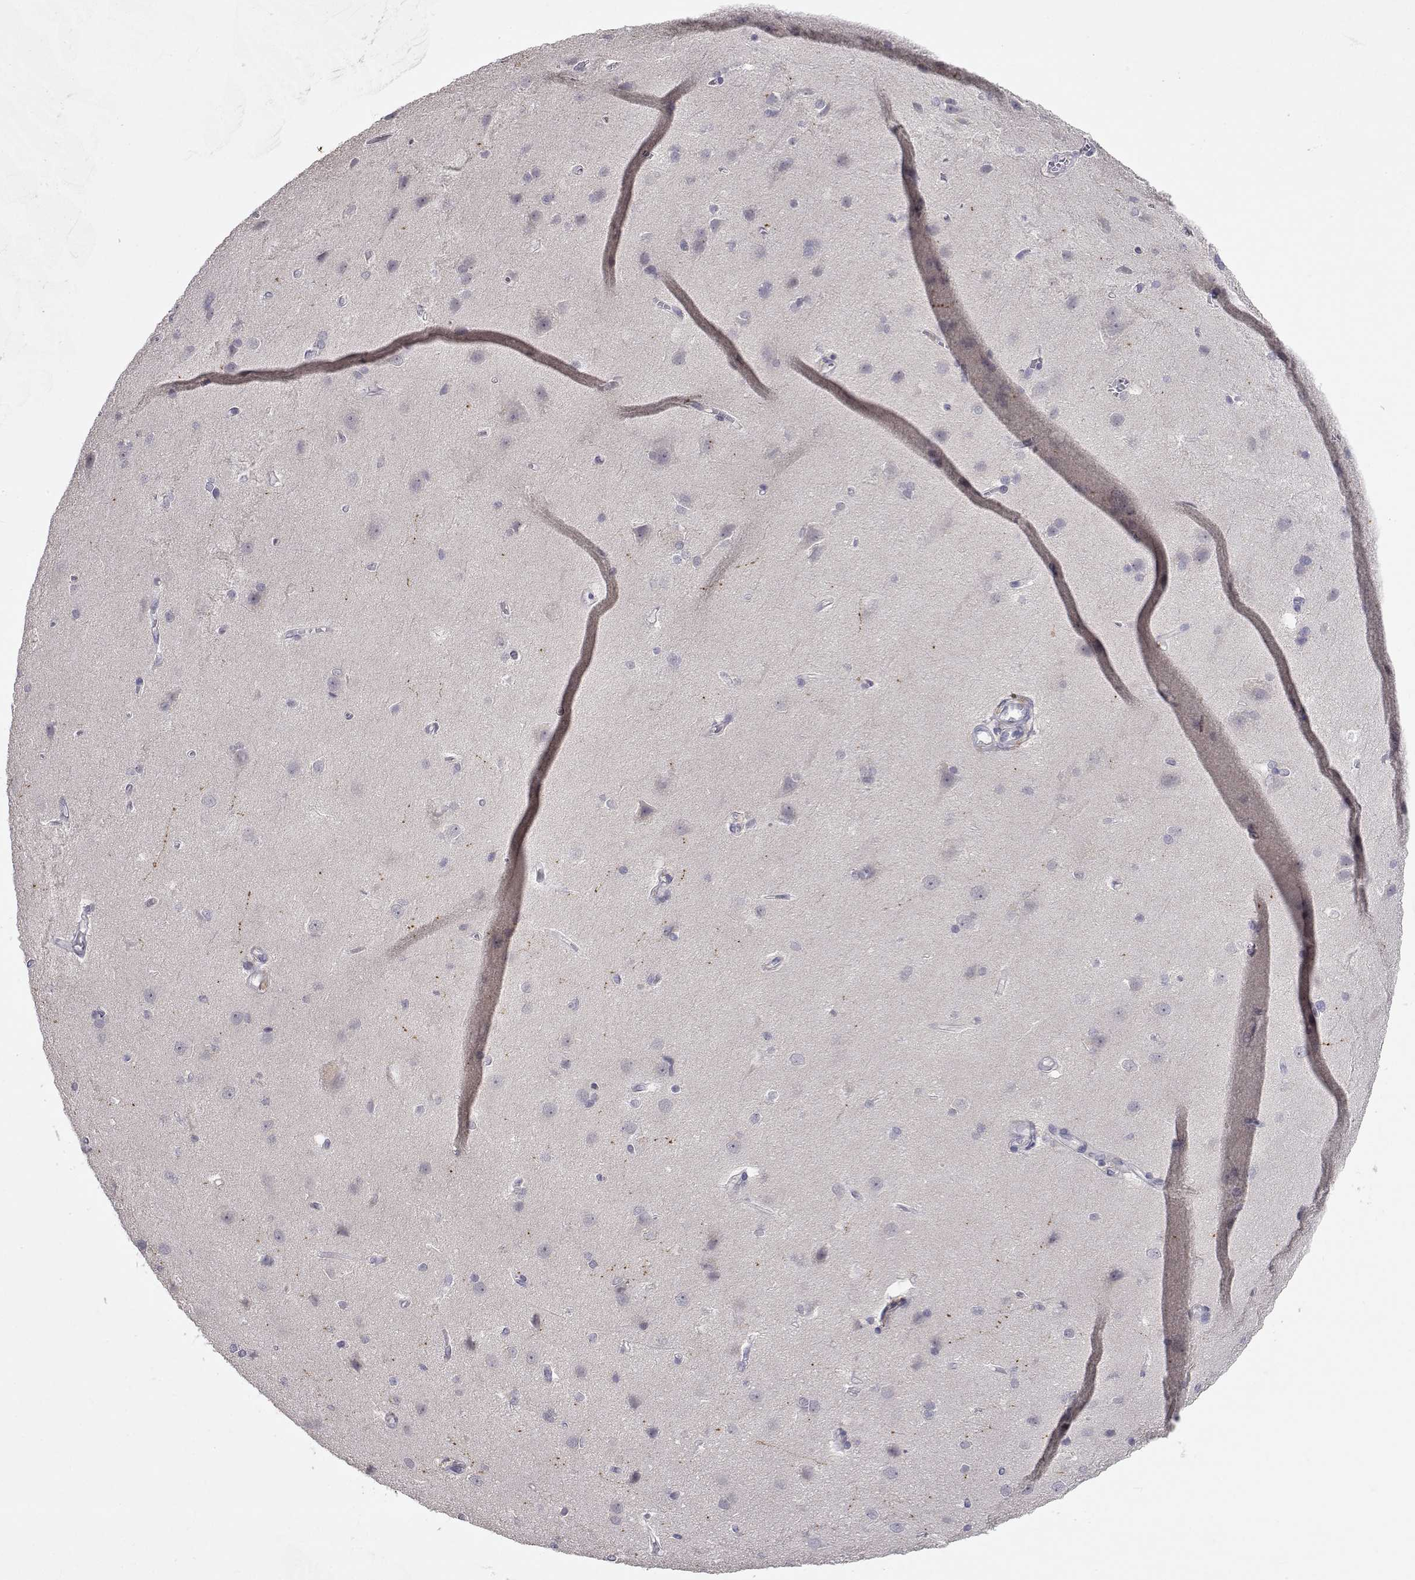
{"staining": {"intensity": "negative", "quantity": "none", "location": "none"}, "tissue": "cerebral cortex", "cell_type": "Endothelial cells", "image_type": "normal", "snomed": [{"axis": "morphology", "description": "Normal tissue, NOS"}, {"axis": "topography", "description": "Cerebral cortex"}], "caption": "The immunohistochemistry micrograph has no significant positivity in endothelial cells of cerebral cortex.", "gene": "SLC6A3", "patient": {"sex": "male", "age": 37}}